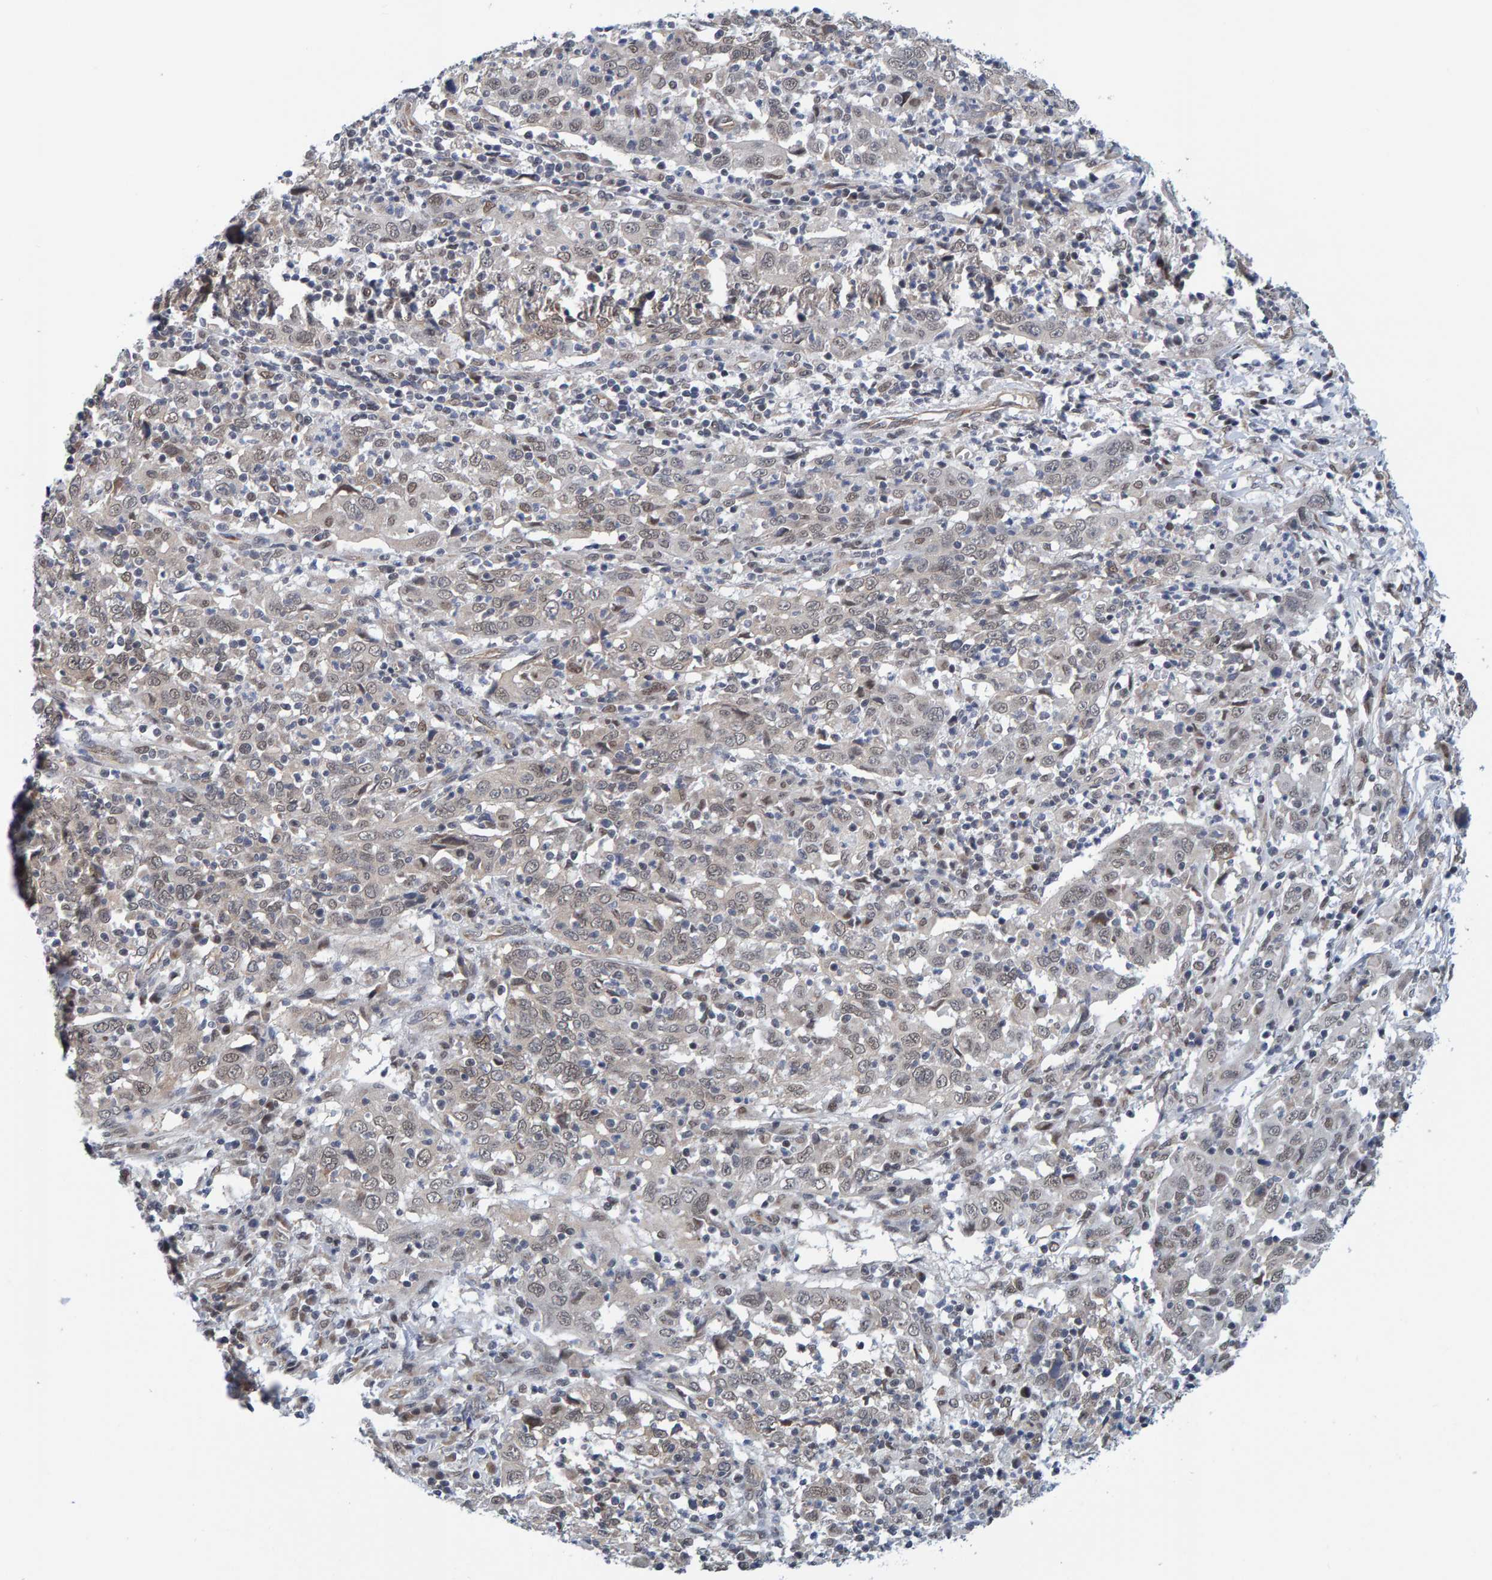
{"staining": {"intensity": "weak", "quantity": "<25%", "location": "nuclear"}, "tissue": "cervical cancer", "cell_type": "Tumor cells", "image_type": "cancer", "snomed": [{"axis": "morphology", "description": "Squamous cell carcinoma, NOS"}, {"axis": "topography", "description": "Cervix"}], "caption": "Tumor cells are negative for protein expression in human cervical cancer (squamous cell carcinoma).", "gene": "SCRN2", "patient": {"sex": "female", "age": 46}}